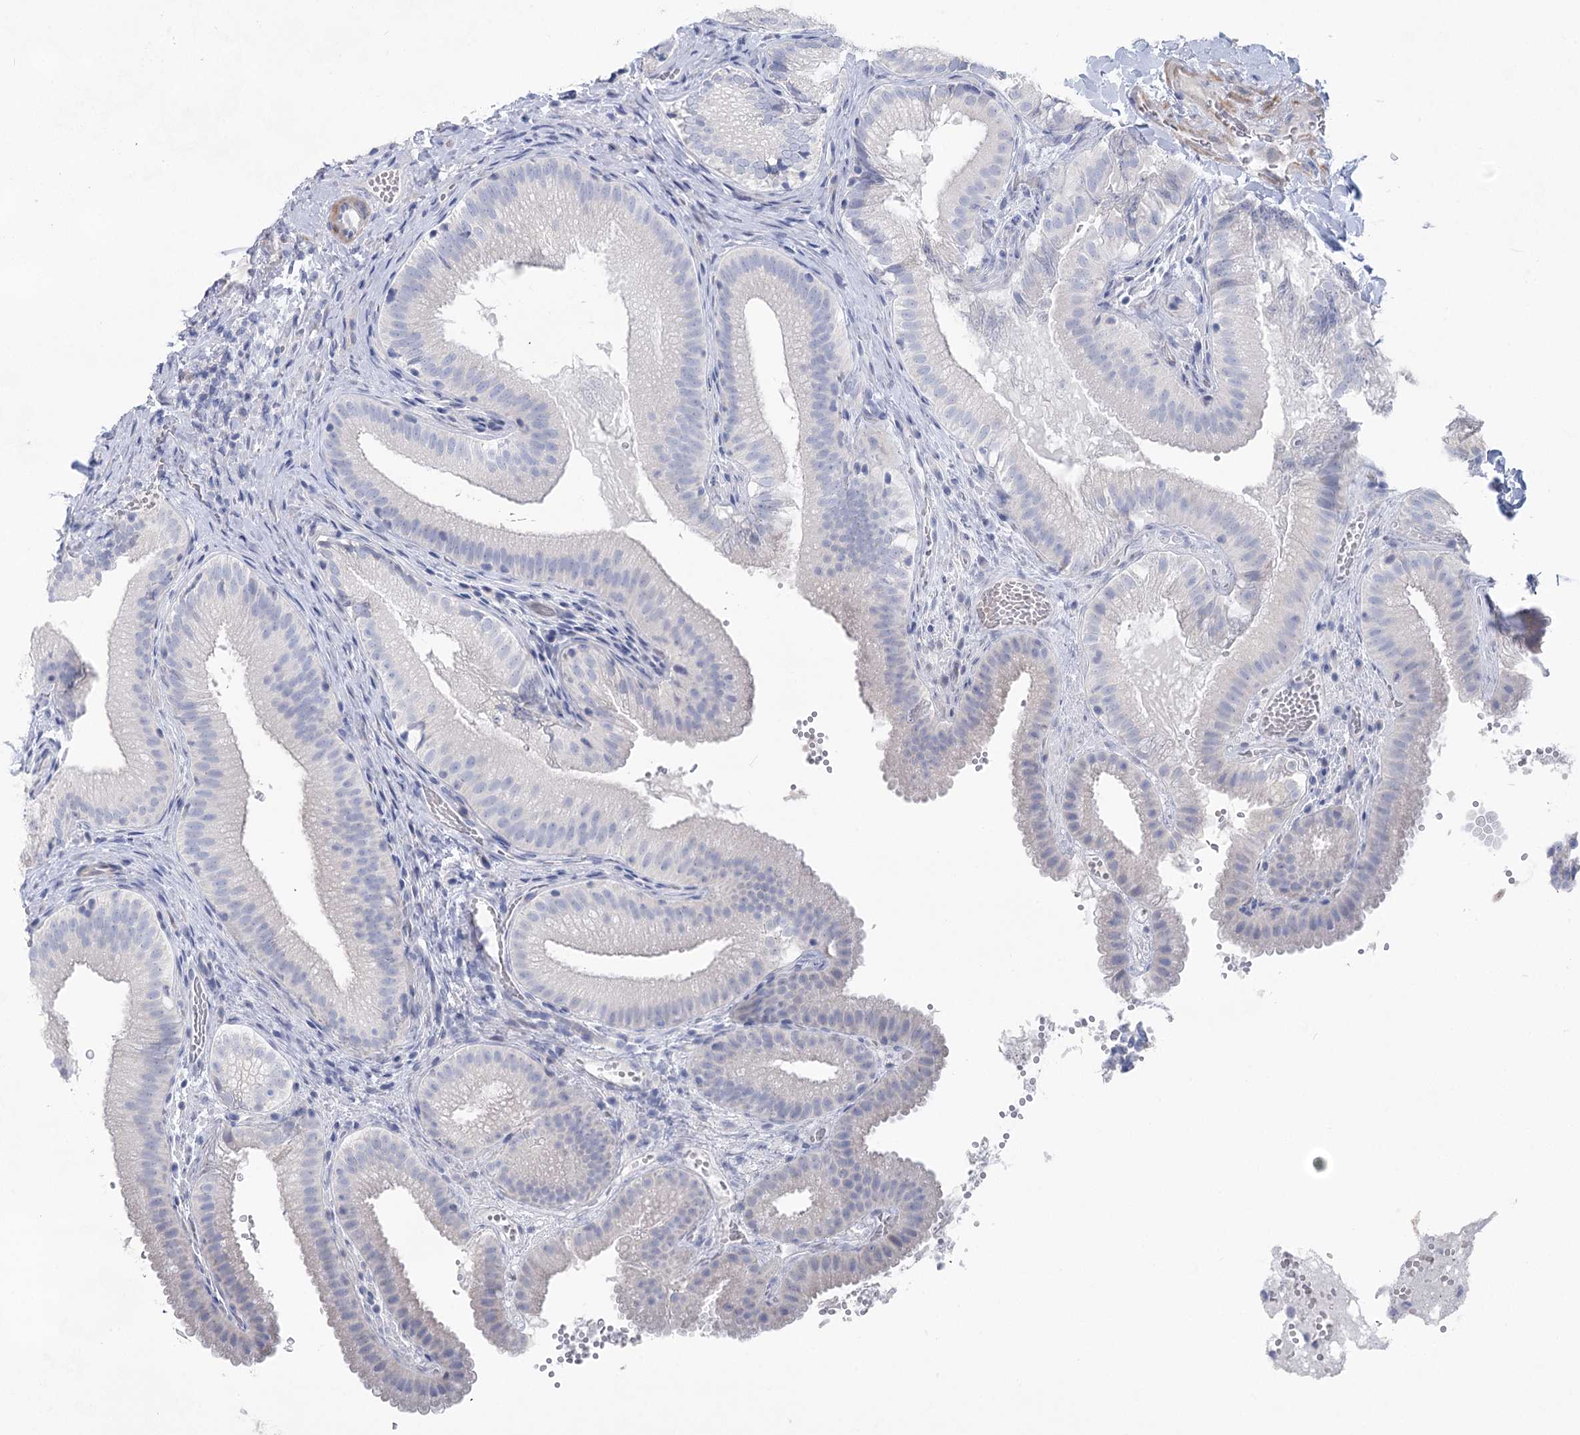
{"staining": {"intensity": "negative", "quantity": "none", "location": "none"}, "tissue": "gallbladder", "cell_type": "Glandular cells", "image_type": "normal", "snomed": [{"axis": "morphology", "description": "Normal tissue, NOS"}, {"axis": "topography", "description": "Gallbladder"}], "caption": "Glandular cells show no significant protein positivity in benign gallbladder.", "gene": "WDR74", "patient": {"sex": "female", "age": 30}}